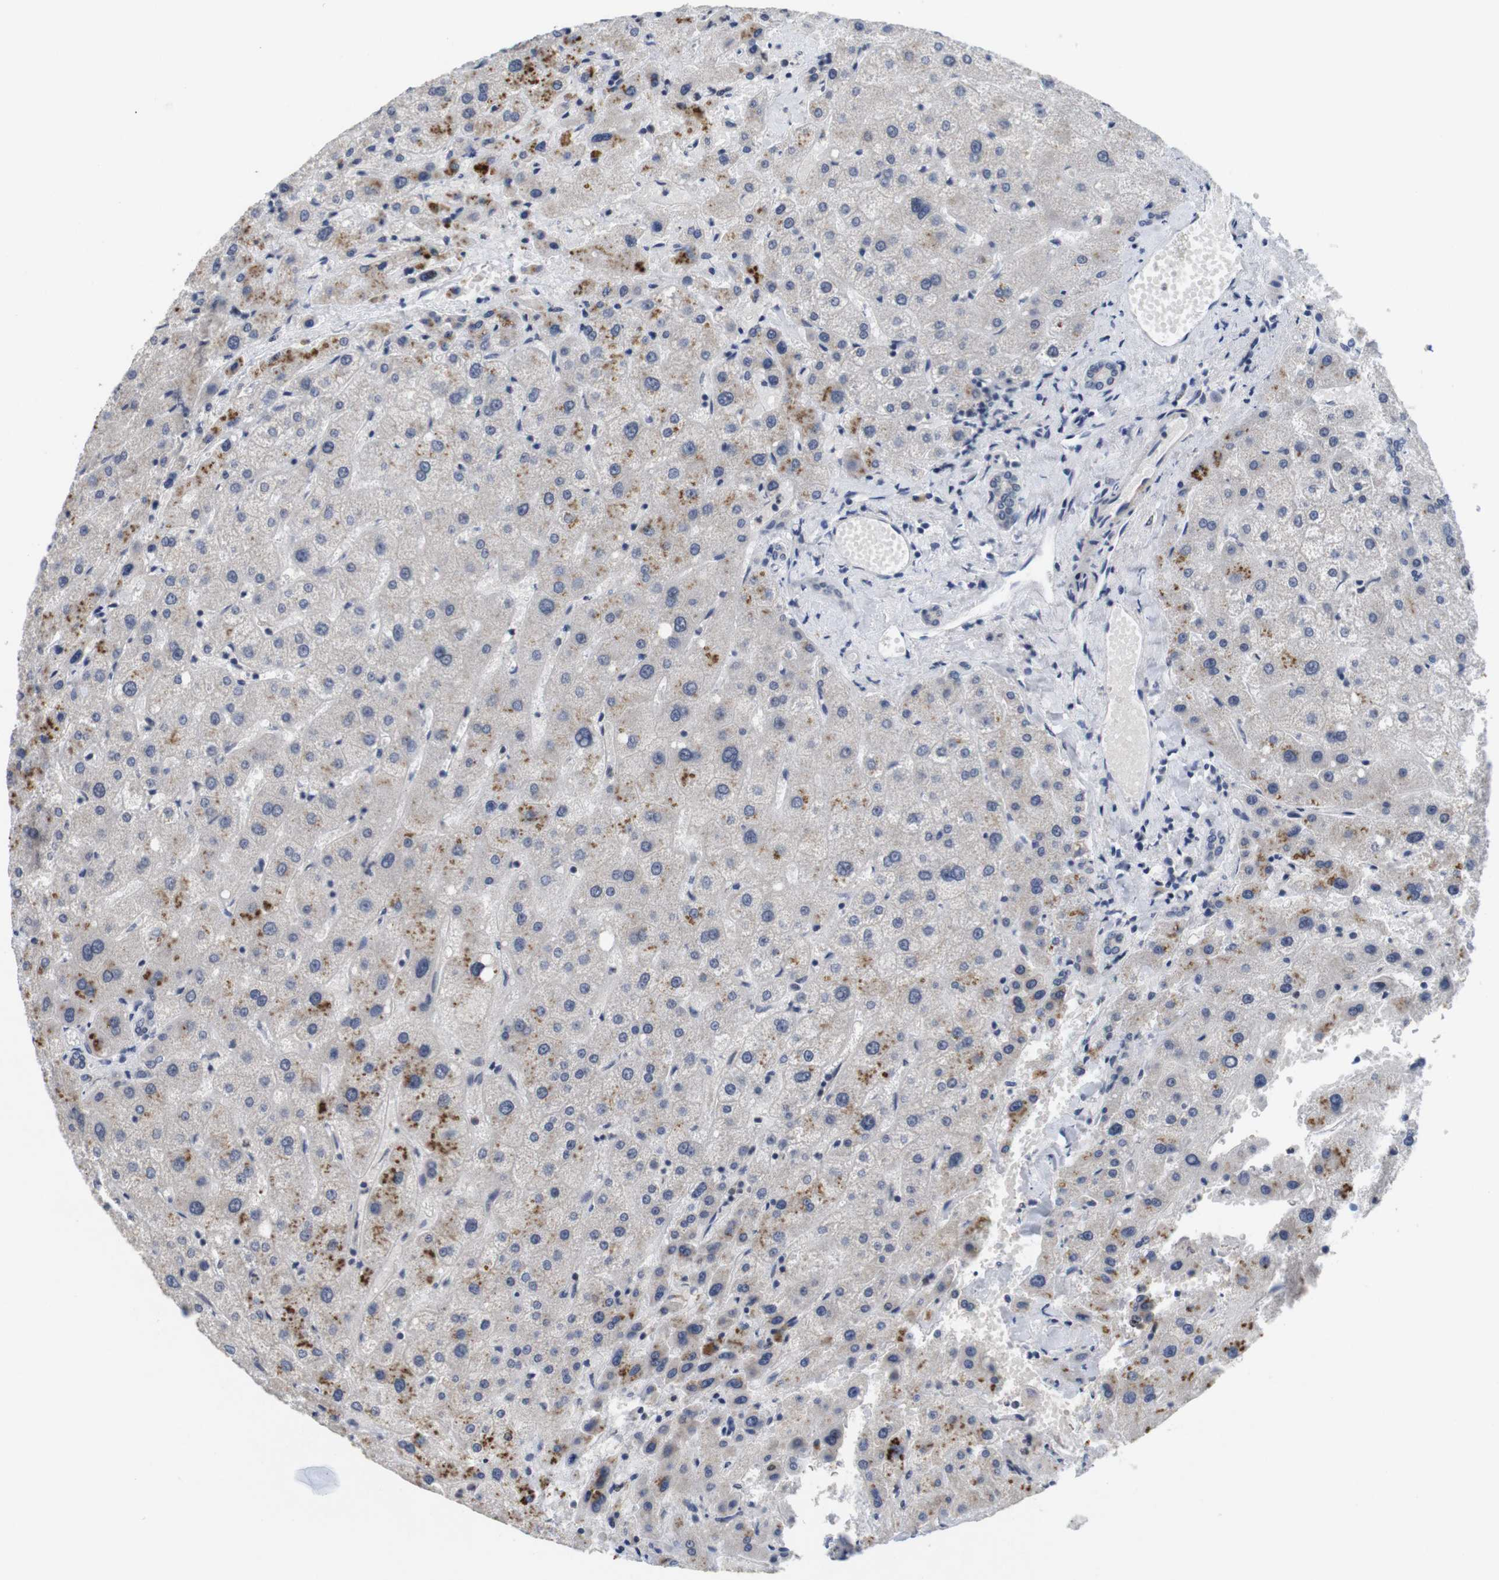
{"staining": {"intensity": "negative", "quantity": "none", "location": "none"}, "tissue": "liver", "cell_type": "Cholangiocytes", "image_type": "normal", "snomed": [{"axis": "morphology", "description": "Normal tissue, NOS"}, {"axis": "topography", "description": "Liver"}], "caption": "Cholangiocytes show no significant protein expression in normal liver.", "gene": "SKP2", "patient": {"sex": "male", "age": 73}}